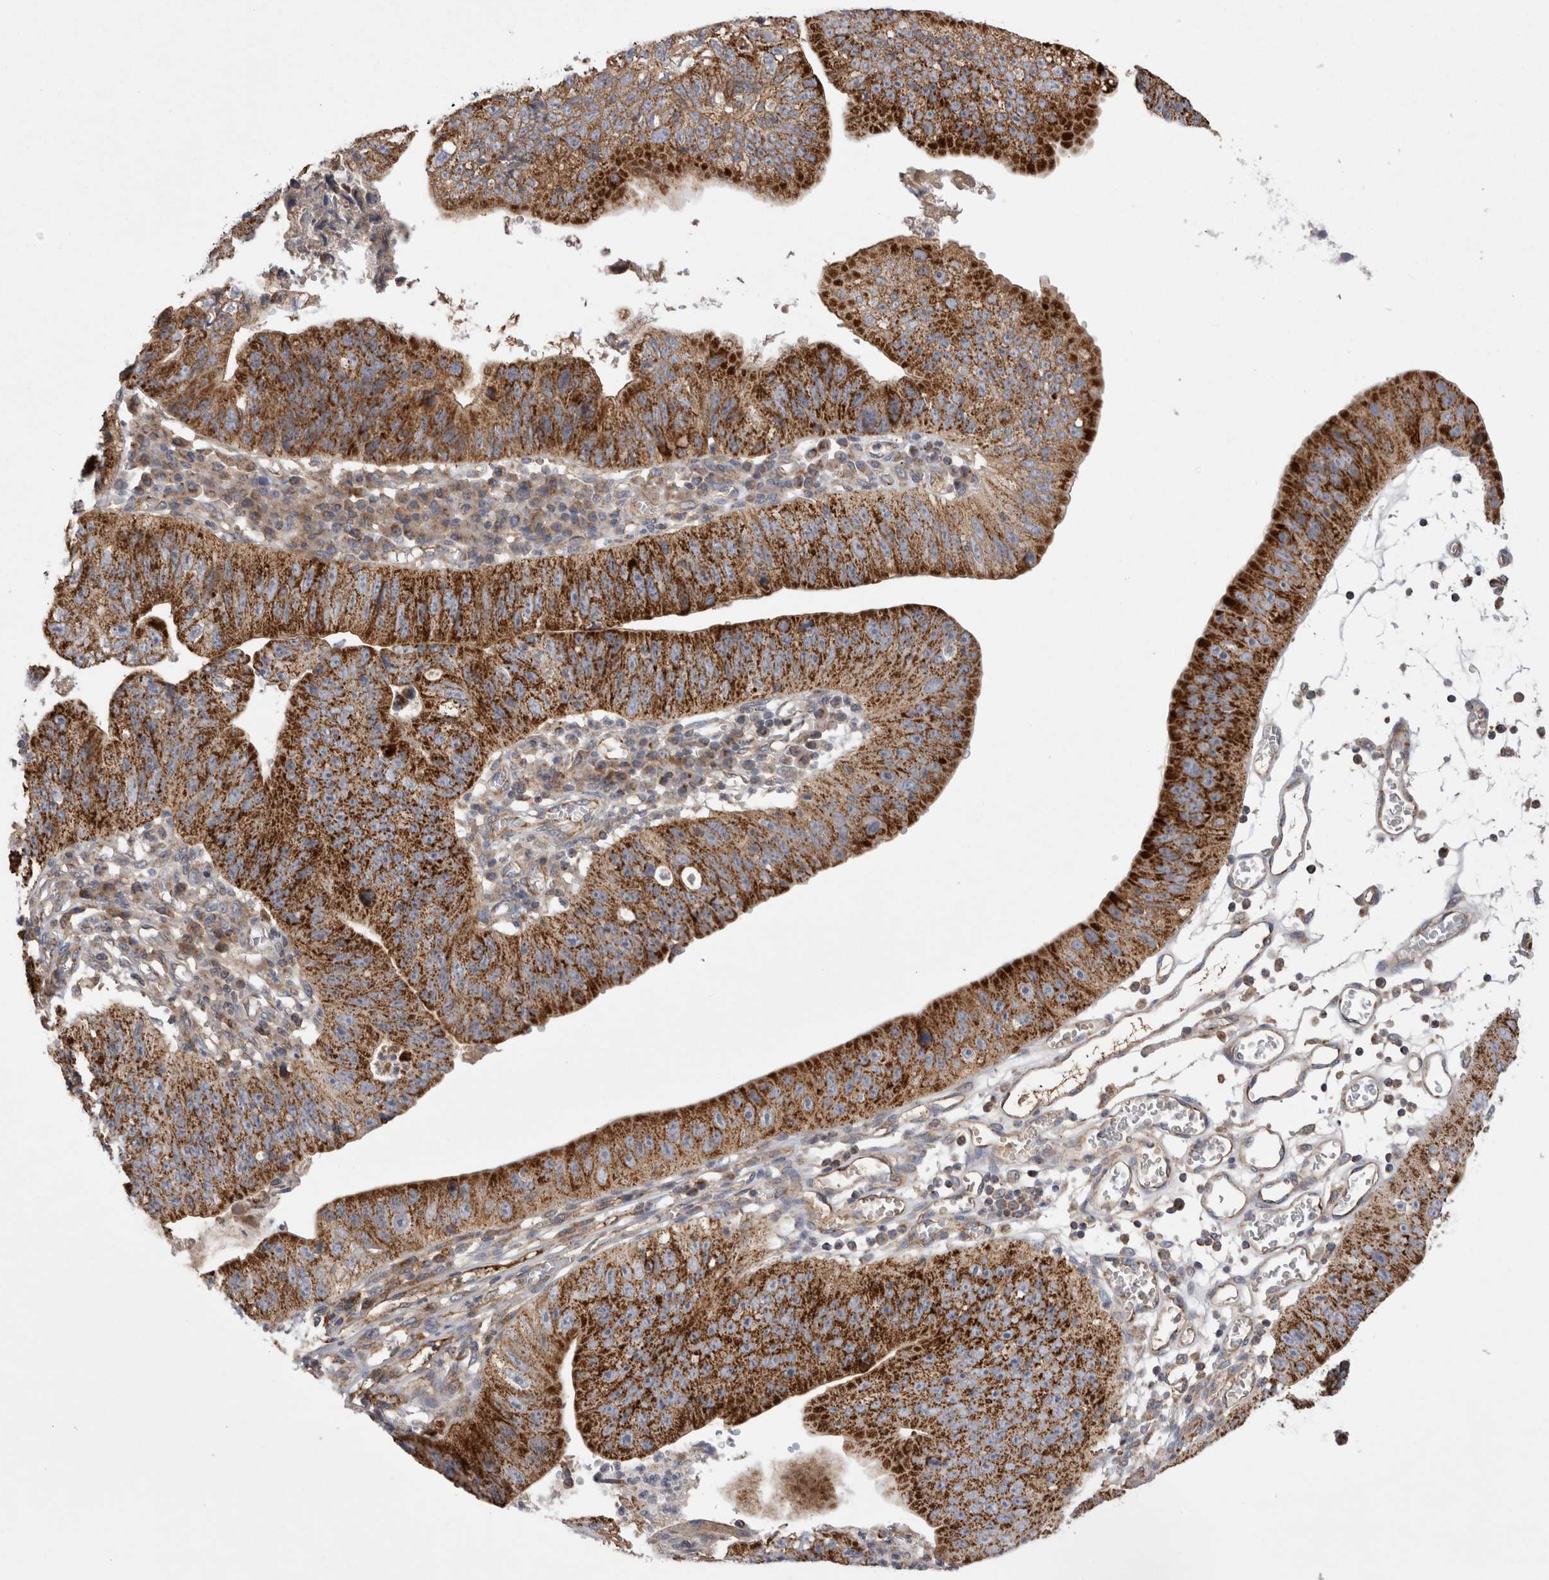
{"staining": {"intensity": "strong", "quantity": ">75%", "location": "cytoplasmic/membranous"}, "tissue": "stomach cancer", "cell_type": "Tumor cells", "image_type": "cancer", "snomed": [{"axis": "morphology", "description": "Adenocarcinoma, NOS"}, {"axis": "topography", "description": "Stomach"}], "caption": "There is high levels of strong cytoplasmic/membranous positivity in tumor cells of stomach cancer, as demonstrated by immunohistochemical staining (brown color).", "gene": "DARS2", "patient": {"sex": "male", "age": 59}}